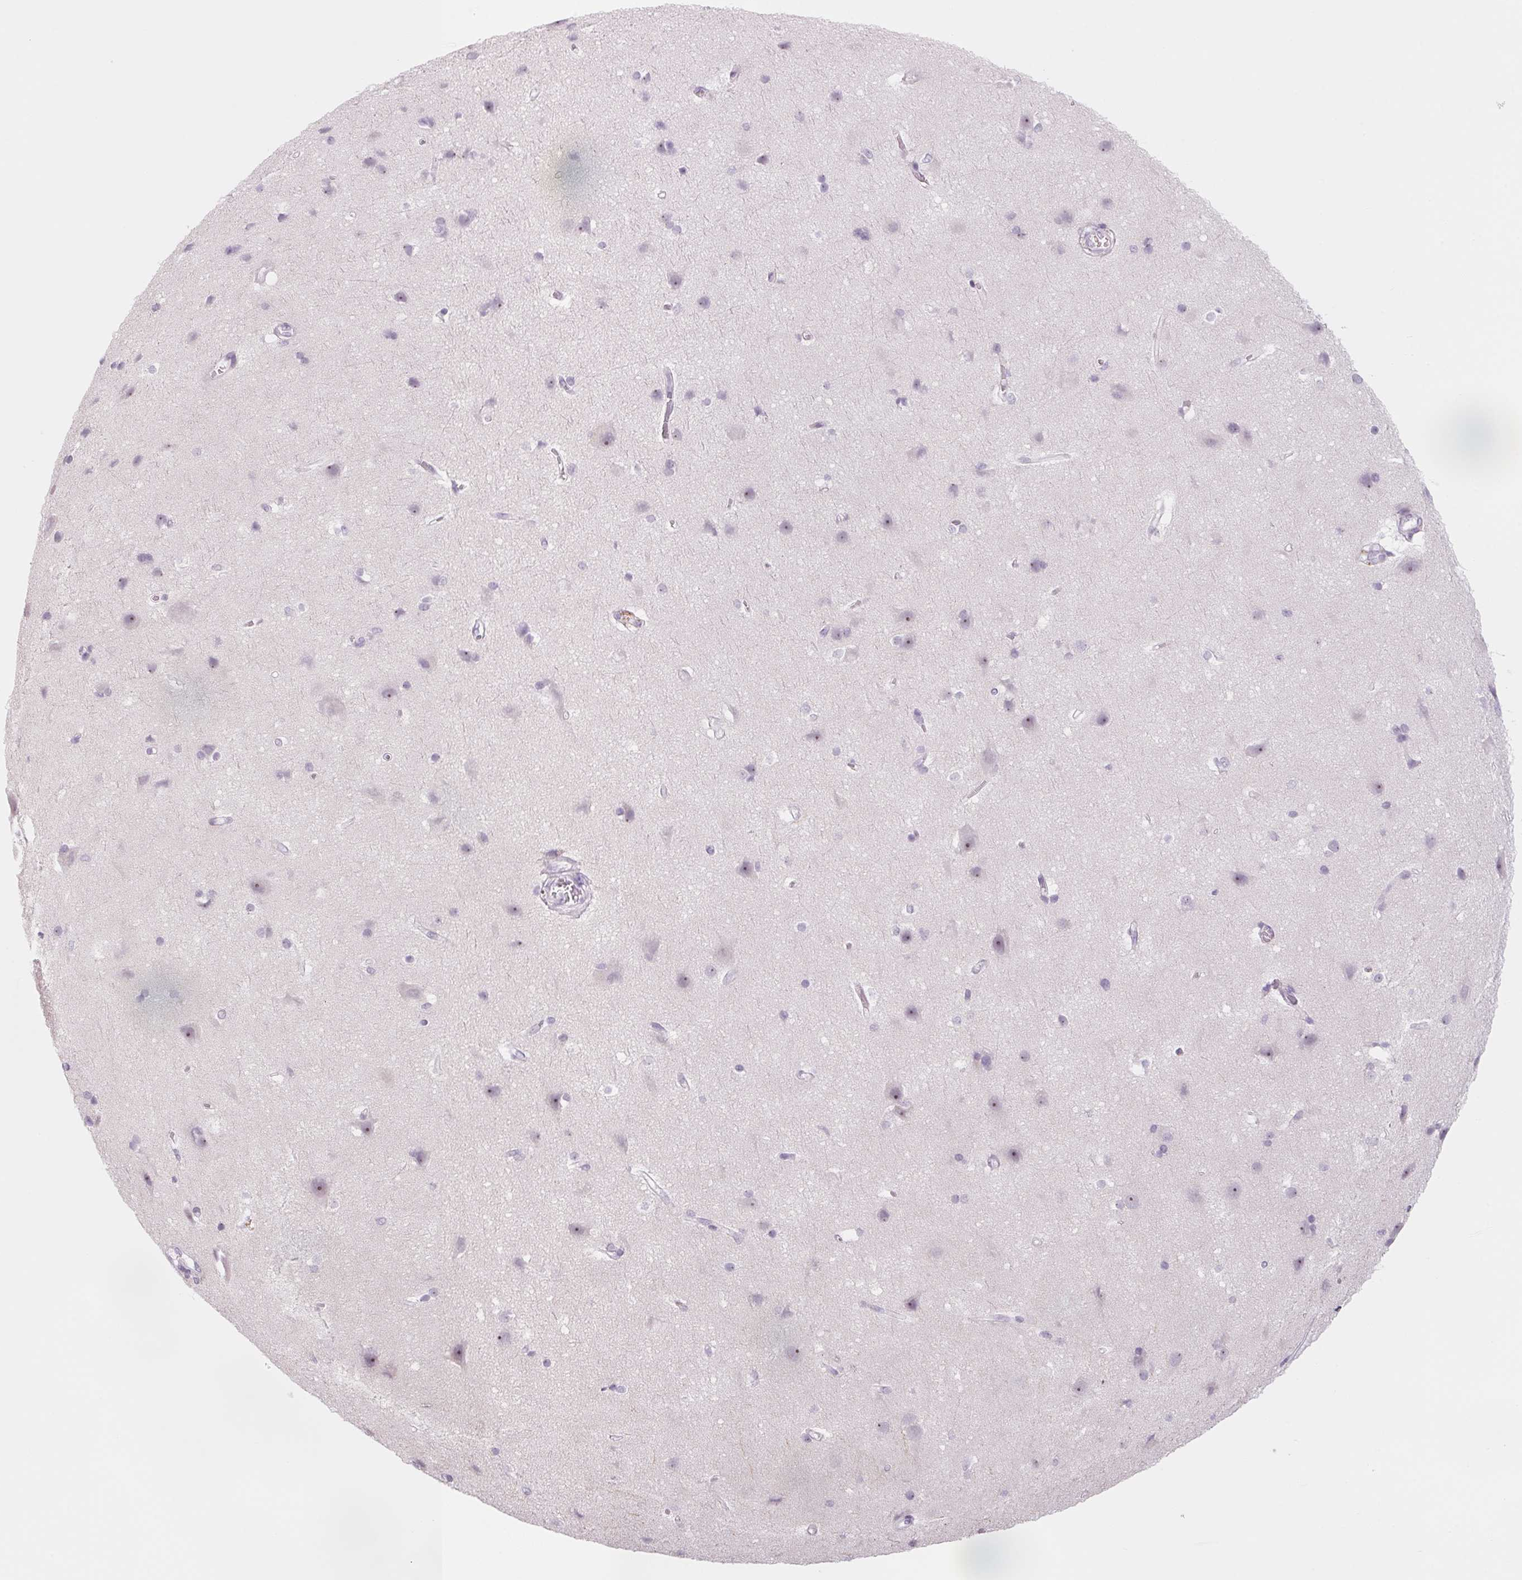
{"staining": {"intensity": "negative", "quantity": "none", "location": "none"}, "tissue": "cerebral cortex", "cell_type": "Endothelial cells", "image_type": "normal", "snomed": [{"axis": "morphology", "description": "Normal tissue, NOS"}, {"axis": "topography", "description": "Cerebral cortex"}], "caption": "Human cerebral cortex stained for a protein using immunohistochemistry (IHC) reveals no staining in endothelial cells.", "gene": "DNTTIP2", "patient": {"sex": "male", "age": 37}}